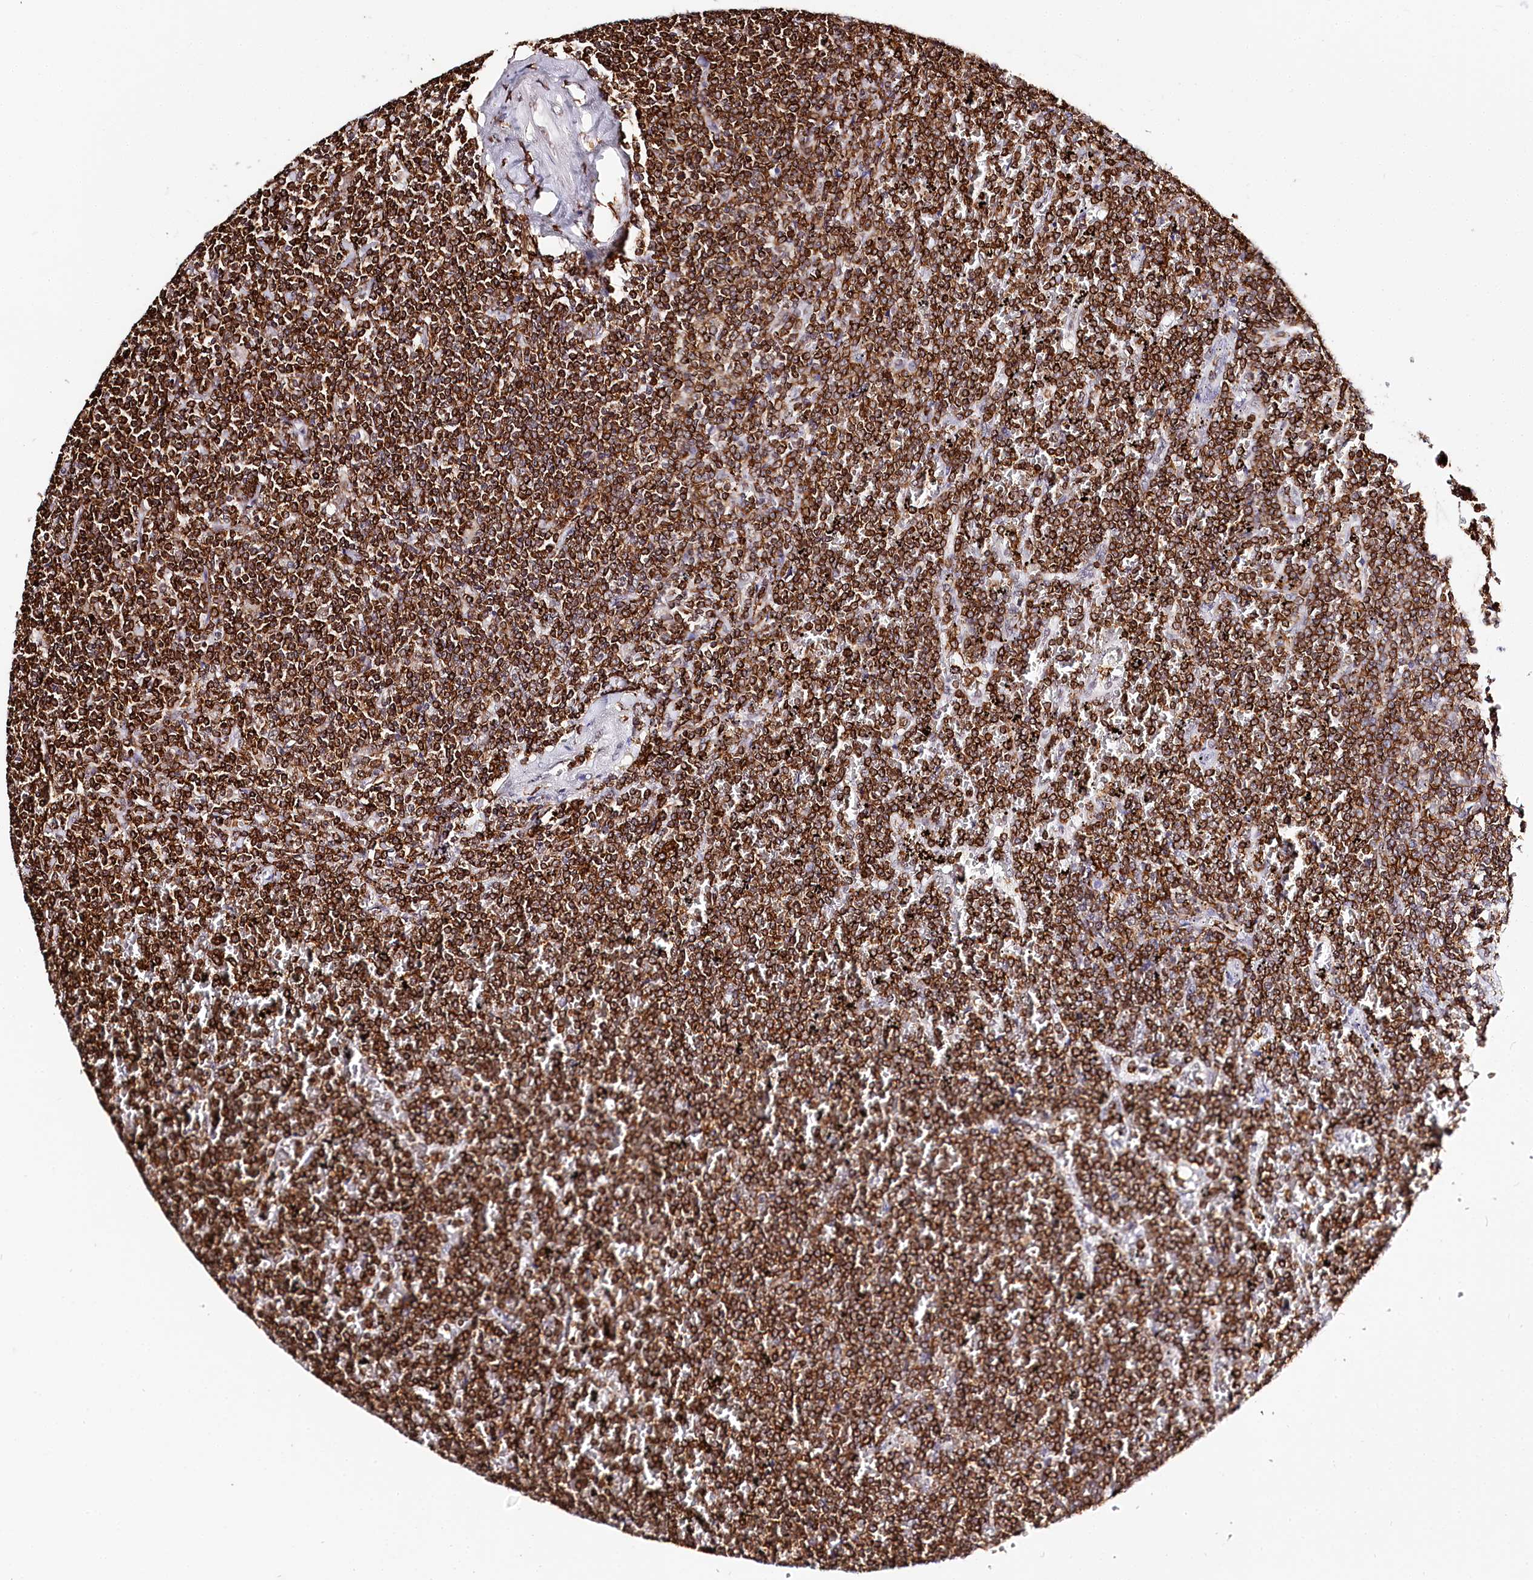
{"staining": {"intensity": "strong", "quantity": ">75%", "location": "cytoplasmic/membranous,nuclear"}, "tissue": "lymphoma", "cell_type": "Tumor cells", "image_type": "cancer", "snomed": [{"axis": "morphology", "description": "Malignant lymphoma, non-Hodgkin's type, Low grade"}, {"axis": "topography", "description": "Spleen"}], "caption": "Tumor cells demonstrate high levels of strong cytoplasmic/membranous and nuclear positivity in about >75% of cells in lymphoma.", "gene": "BARD1", "patient": {"sex": "female", "age": 19}}